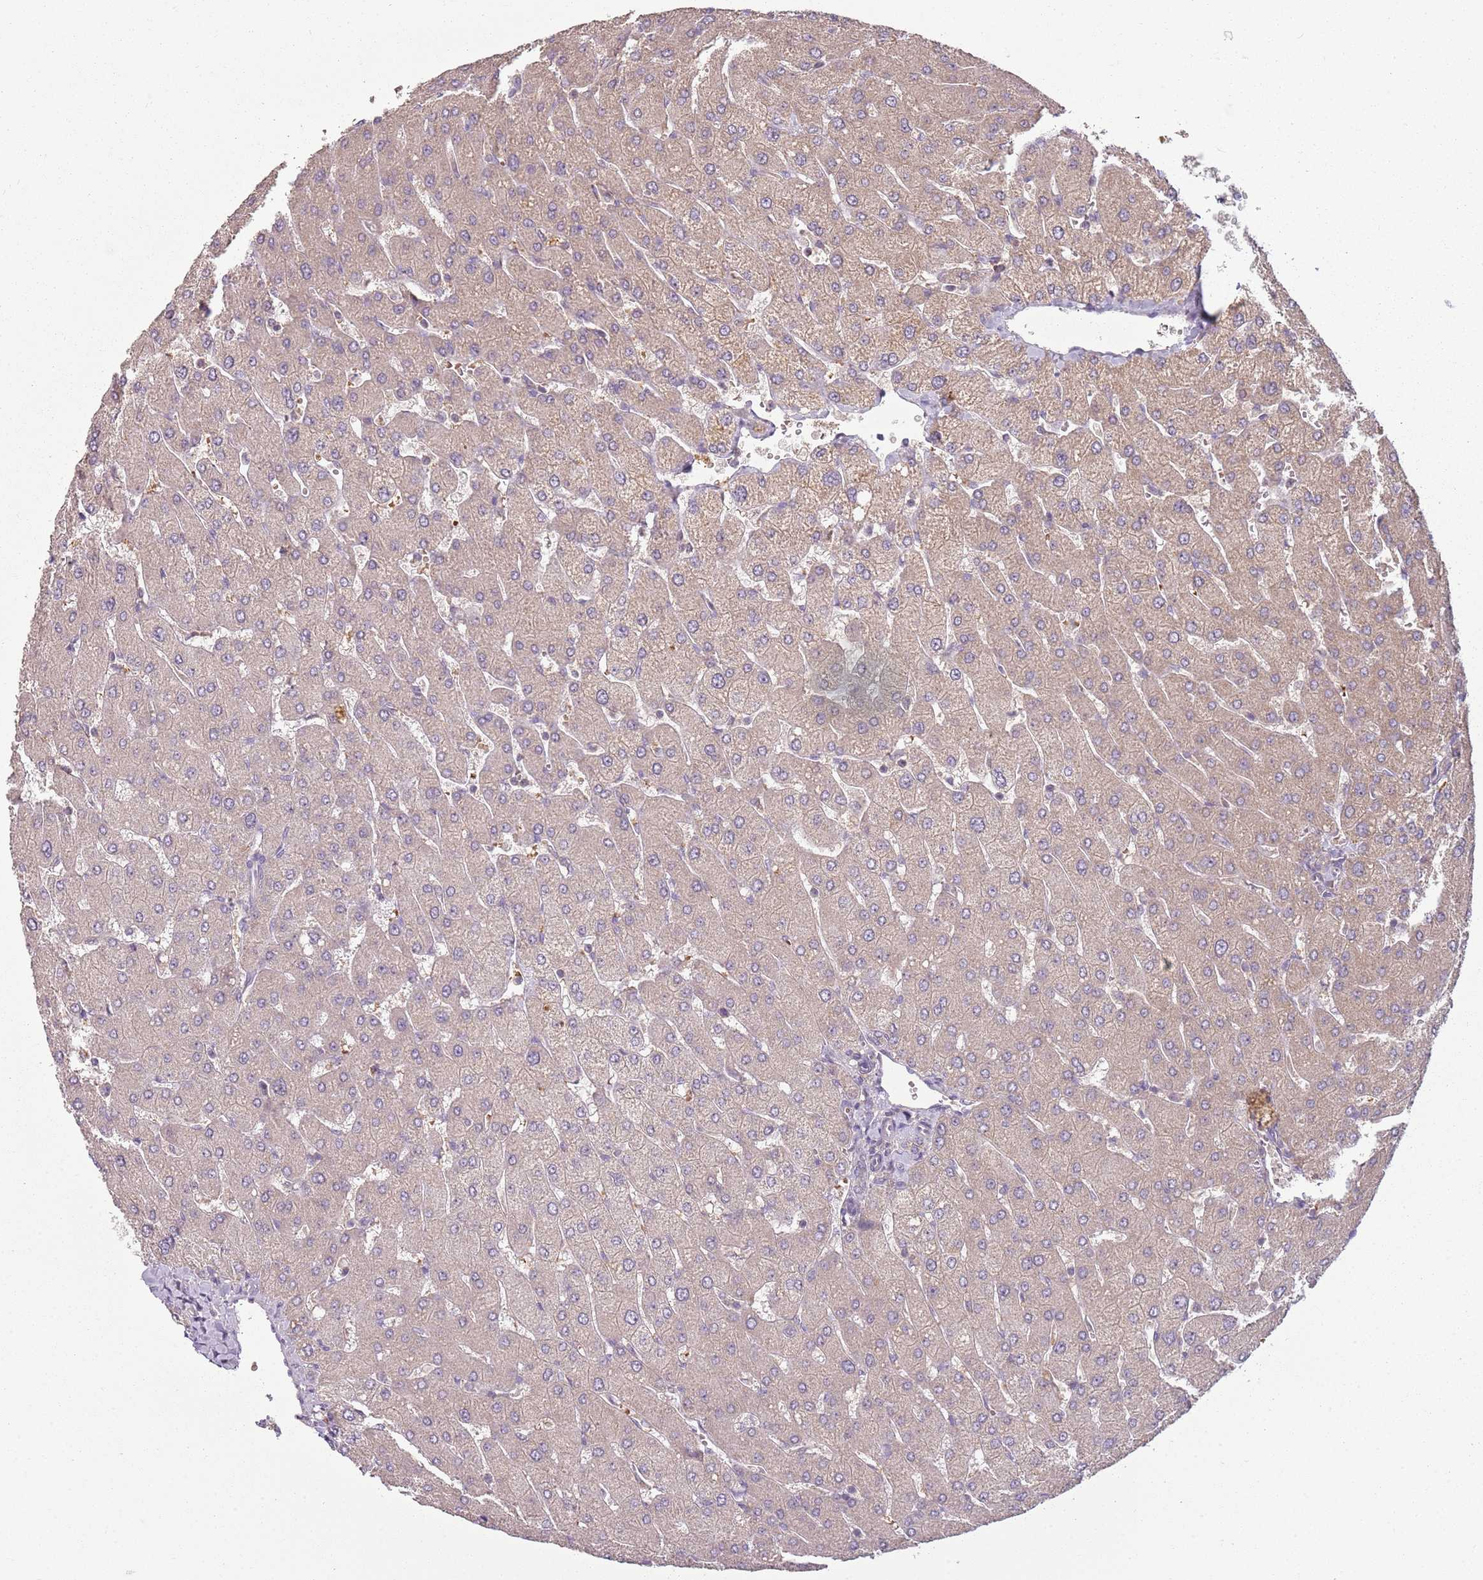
{"staining": {"intensity": "negative", "quantity": "none", "location": "none"}, "tissue": "liver", "cell_type": "Cholangiocytes", "image_type": "normal", "snomed": [{"axis": "morphology", "description": "Normal tissue, NOS"}, {"axis": "topography", "description": "Liver"}], "caption": "Immunohistochemistry of unremarkable human liver reveals no staining in cholangiocytes.", "gene": "TEKT4", "patient": {"sex": "male", "age": 55}}